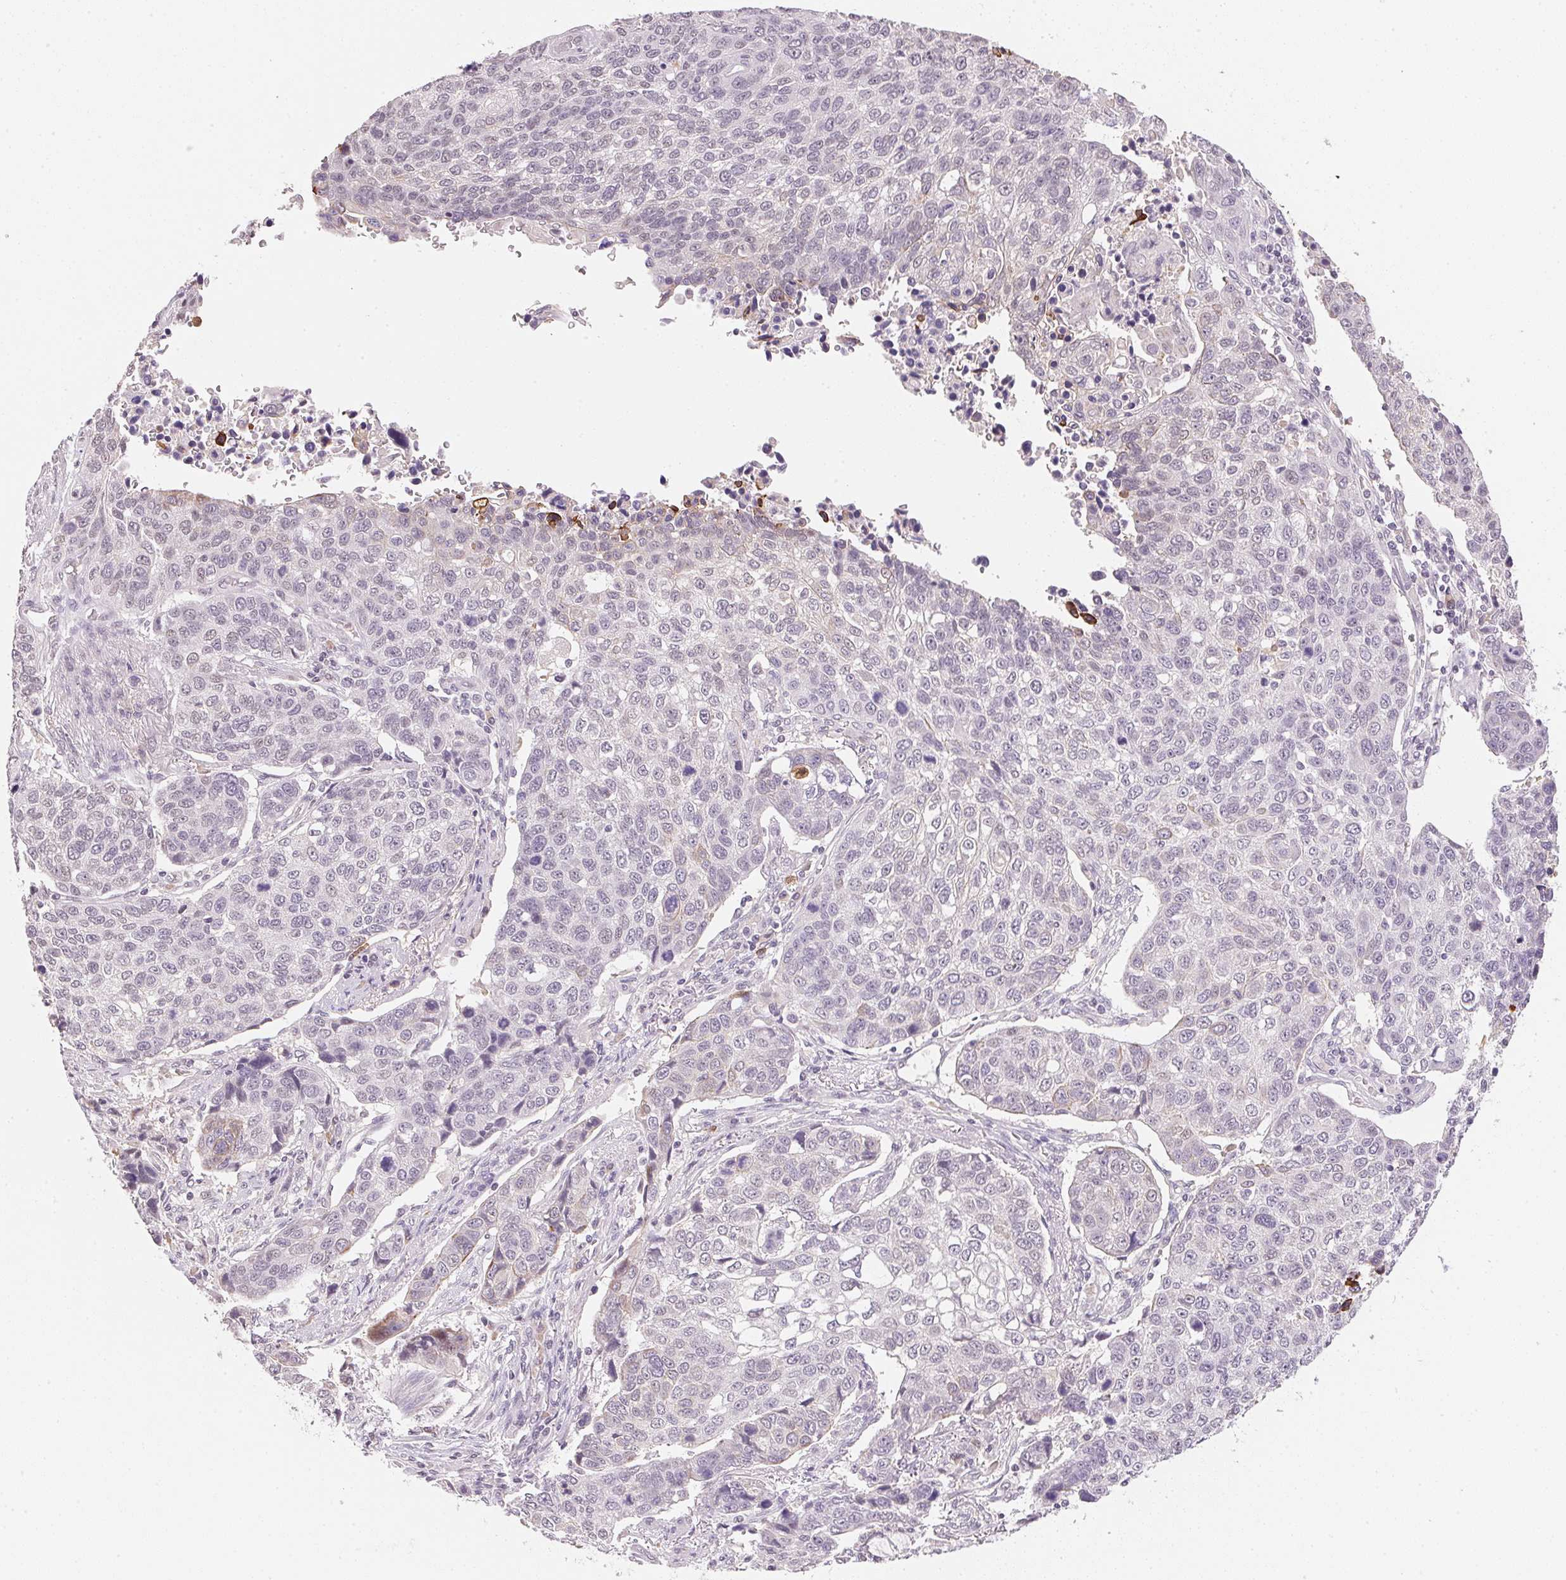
{"staining": {"intensity": "negative", "quantity": "none", "location": "none"}, "tissue": "lung cancer", "cell_type": "Tumor cells", "image_type": "cancer", "snomed": [{"axis": "morphology", "description": "Squamous cell carcinoma, NOS"}, {"axis": "topography", "description": "Lymph node"}, {"axis": "topography", "description": "Lung"}], "caption": "Immunohistochemistry histopathology image of neoplastic tissue: human lung cancer (squamous cell carcinoma) stained with DAB (3,3'-diaminobenzidine) demonstrates no significant protein expression in tumor cells.", "gene": "FNDC4", "patient": {"sex": "male", "age": 61}}